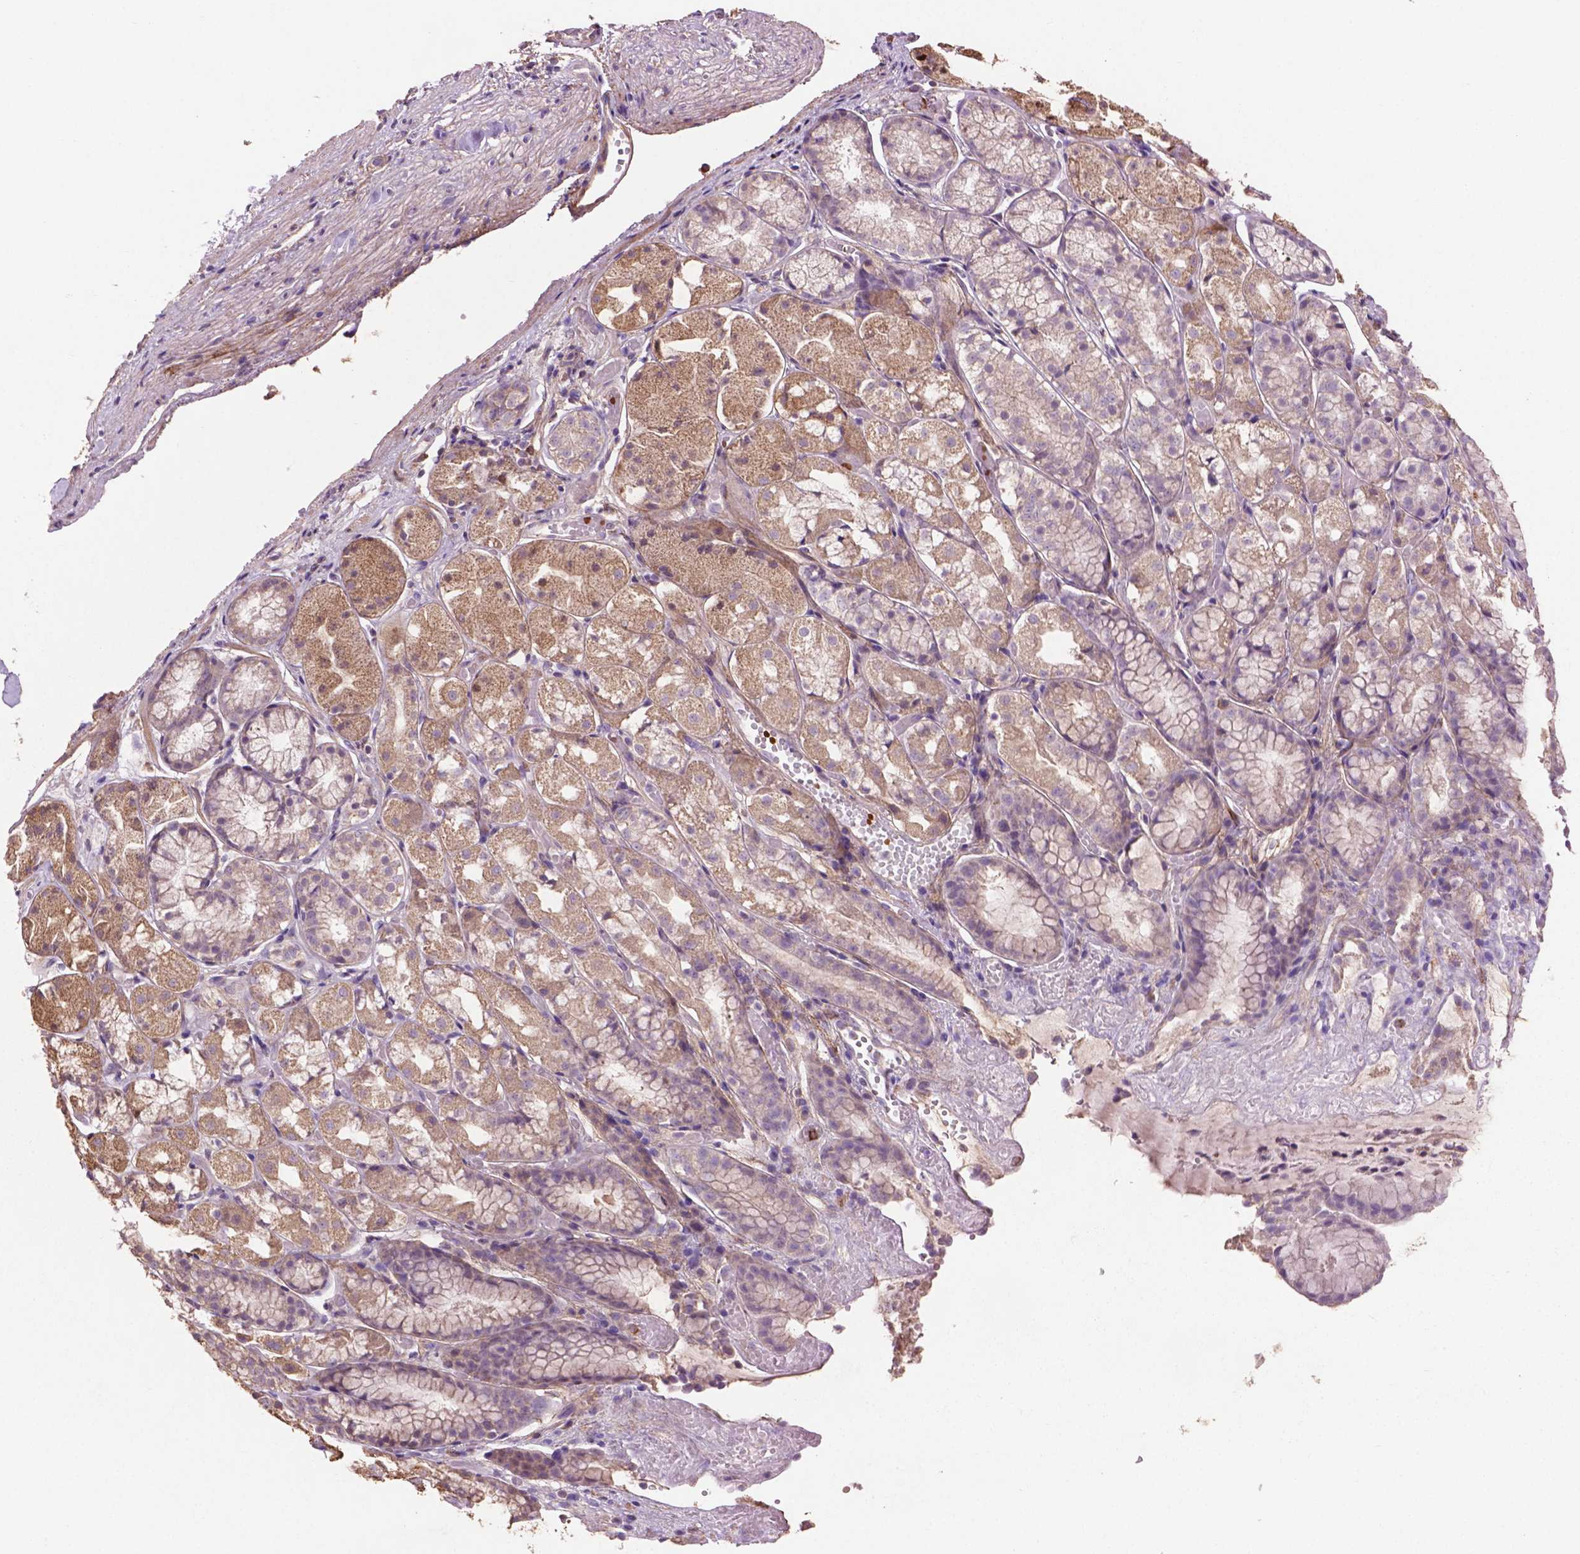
{"staining": {"intensity": "moderate", "quantity": "25%-75%", "location": "cytoplasmic/membranous"}, "tissue": "stomach", "cell_type": "Glandular cells", "image_type": "normal", "snomed": [{"axis": "morphology", "description": "Normal tissue, NOS"}, {"axis": "topography", "description": "Stomach"}], "caption": "Stomach stained with immunohistochemistry (IHC) demonstrates moderate cytoplasmic/membranous staining in about 25%-75% of glandular cells. (DAB (3,3'-diaminobenzidine) IHC, brown staining for protein, blue staining for nuclei).", "gene": "LRRC3C", "patient": {"sex": "male", "age": 70}}